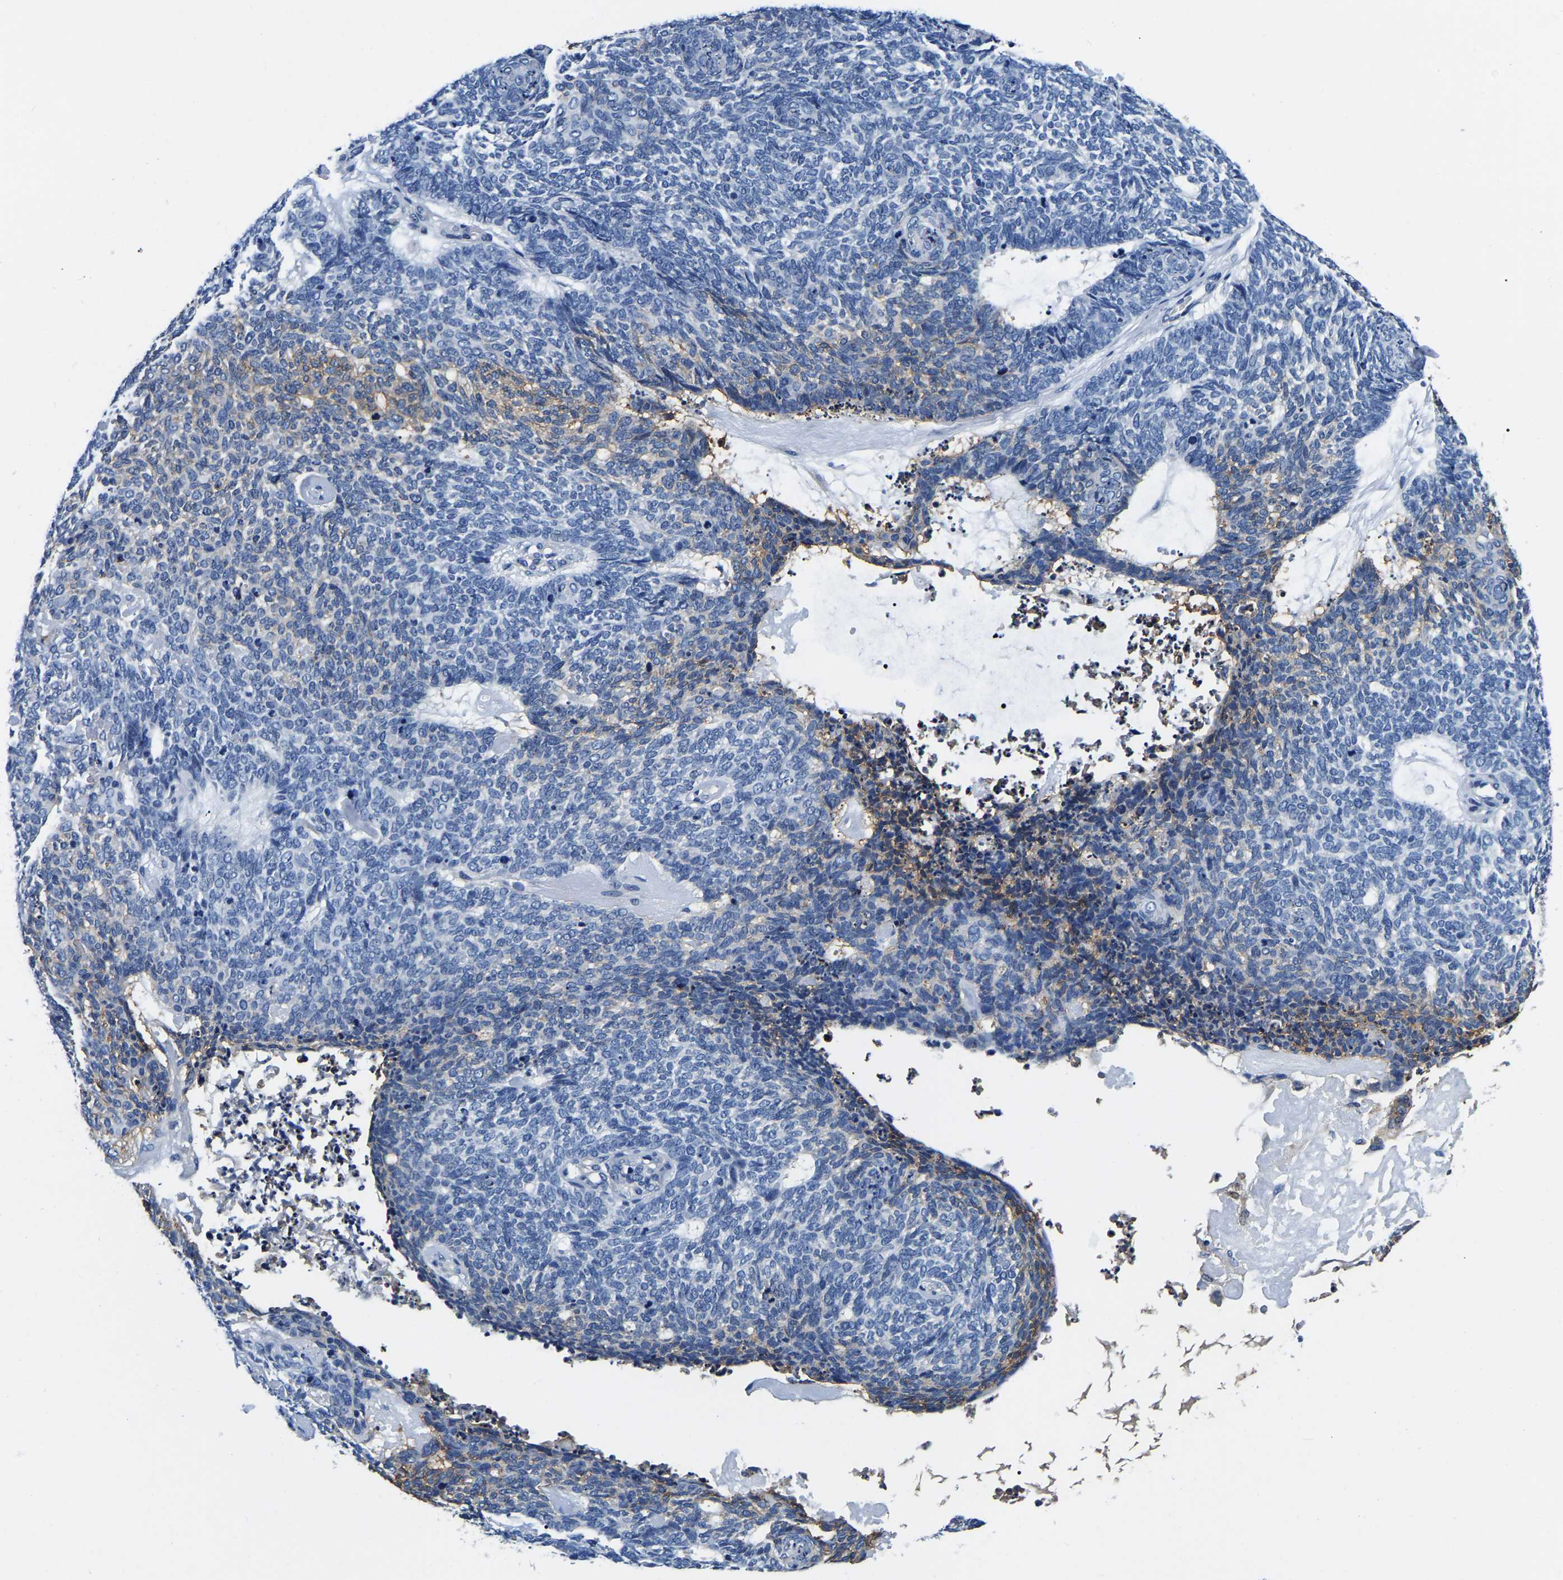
{"staining": {"intensity": "weak", "quantity": "<25%", "location": "cytoplasmic/membranous"}, "tissue": "skin cancer", "cell_type": "Tumor cells", "image_type": "cancer", "snomed": [{"axis": "morphology", "description": "Basal cell carcinoma"}, {"axis": "topography", "description": "Skin"}], "caption": "Tumor cells show no significant expression in basal cell carcinoma (skin). Nuclei are stained in blue.", "gene": "ACO1", "patient": {"sex": "female", "age": 84}}